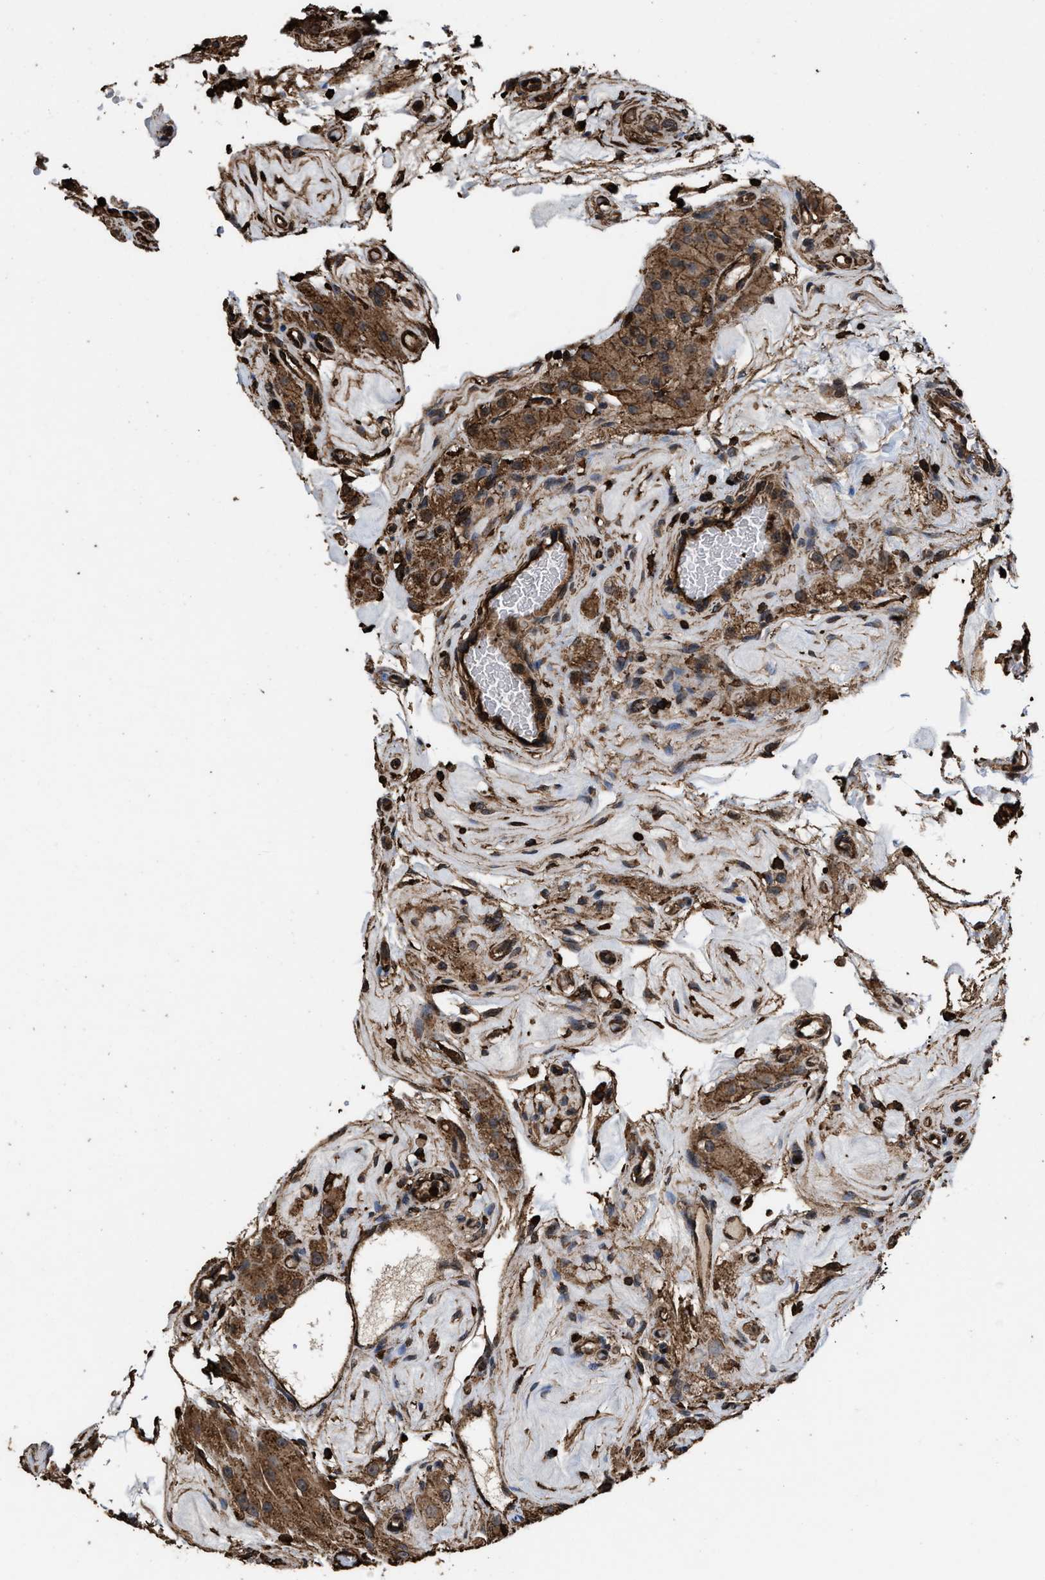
{"staining": {"intensity": "moderate", "quantity": ">75%", "location": "cytoplasmic/membranous"}, "tissue": "testis cancer", "cell_type": "Tumor cells", "image_type": "cancer", "snomed": [{"axis": "morphology", "description": "Seminoma, NOS"}, {"axis": "topography", "description": "Testis"}], "caption": "Immunohistochemical staining of seminoma (testis) displays moderate cytoplasmic/membranous protein staining in approximately >75% of tumor cells.", "gene": "KBTBD2", "patient": {"sex": "male", "age": 71}}